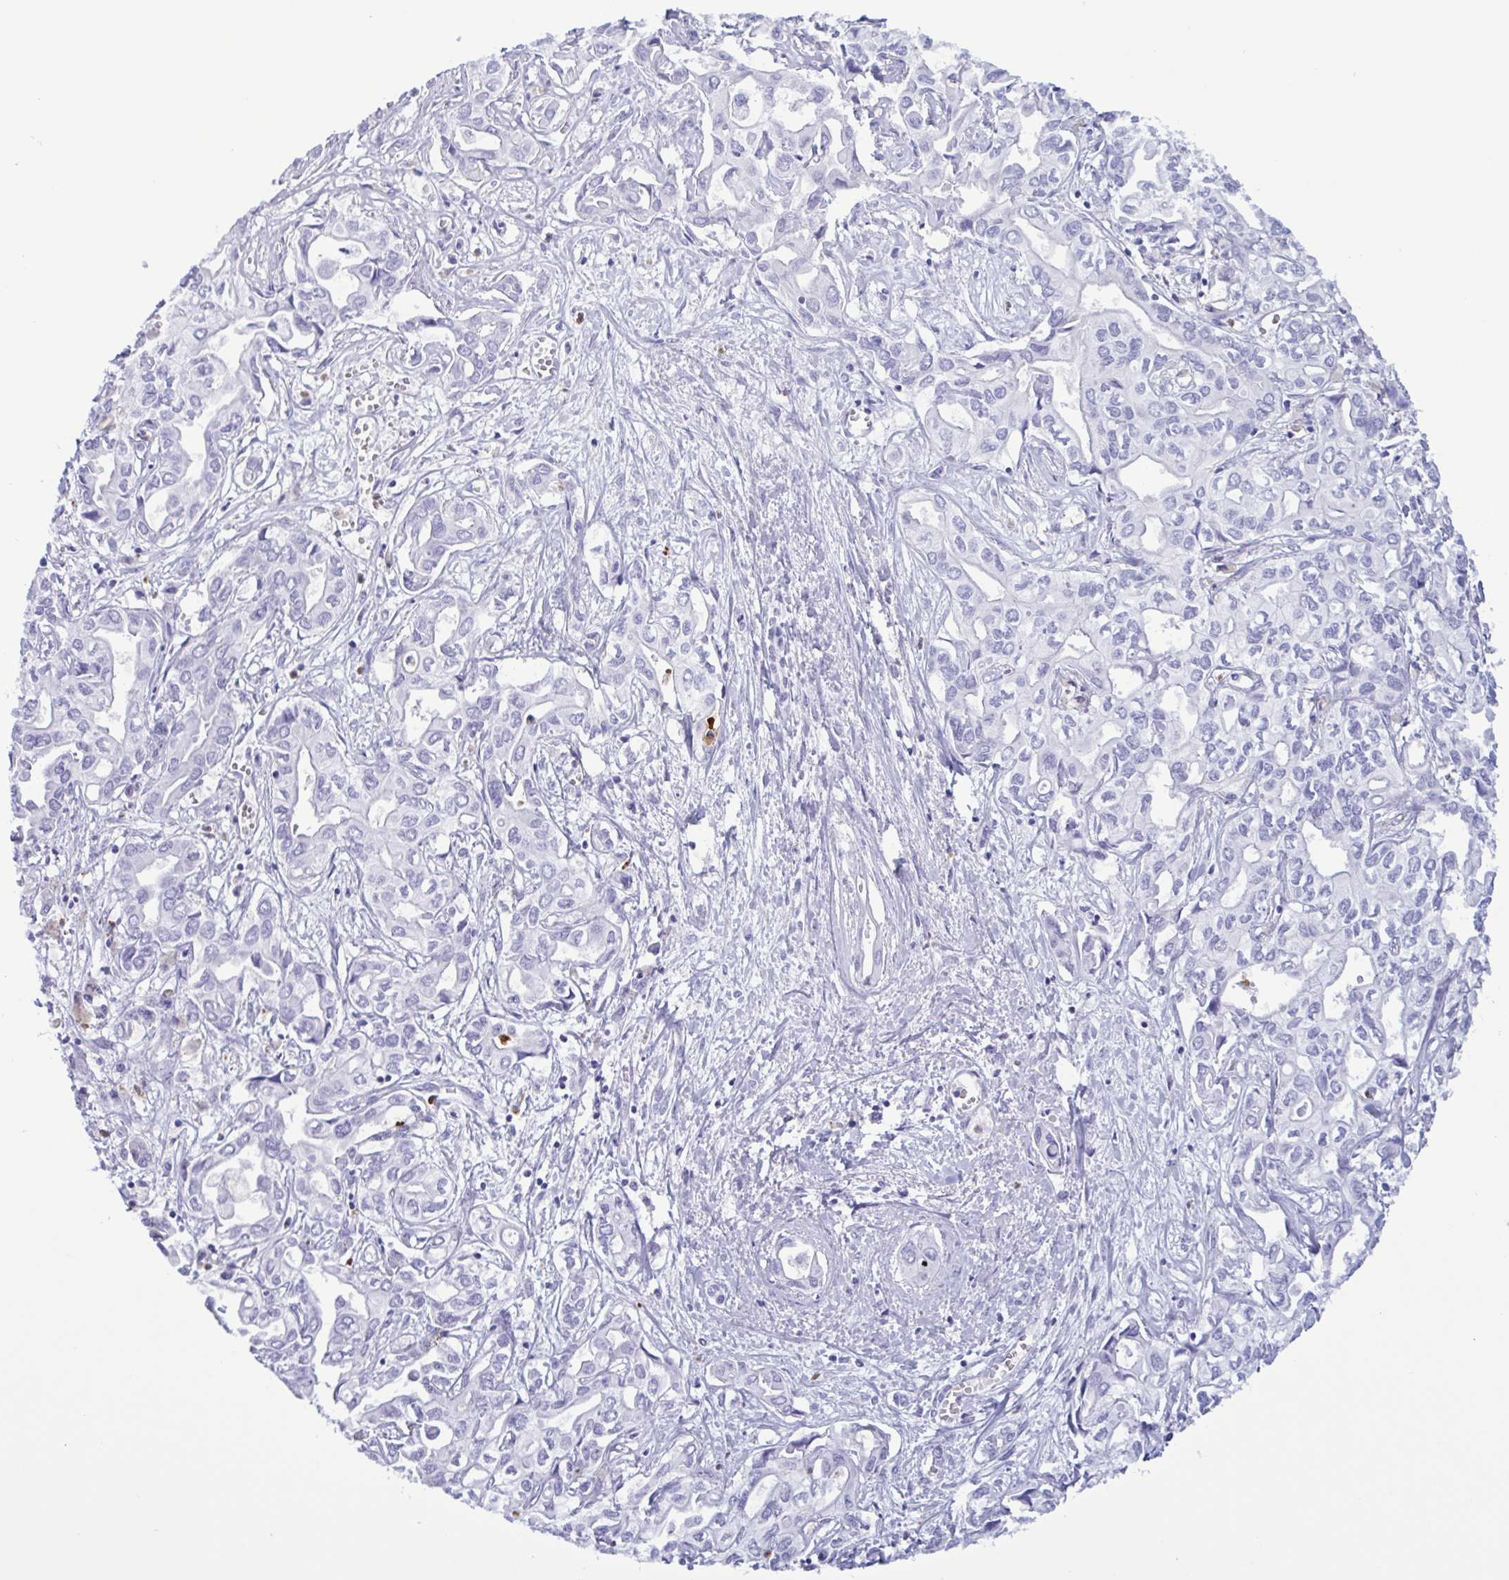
{"staining": {"intensity": "negative", "quantity": "none", "location": "none"}, "tissue": "liver cancer", "cell_type": "Tumor cells", "image_type": "cancer", "snomed": [{"axis": "morphology", "description": "Cholangiocarcinoma"}, {"axis": "topography", "description": "Liver"}], "caption": "Liver cancer (cholangiocarcinoma) stained for a protein using immunohistochemistry displays no positivity tumor cells.", "gene": "LTF", "patient": {"sex": "female", "age": 64}}